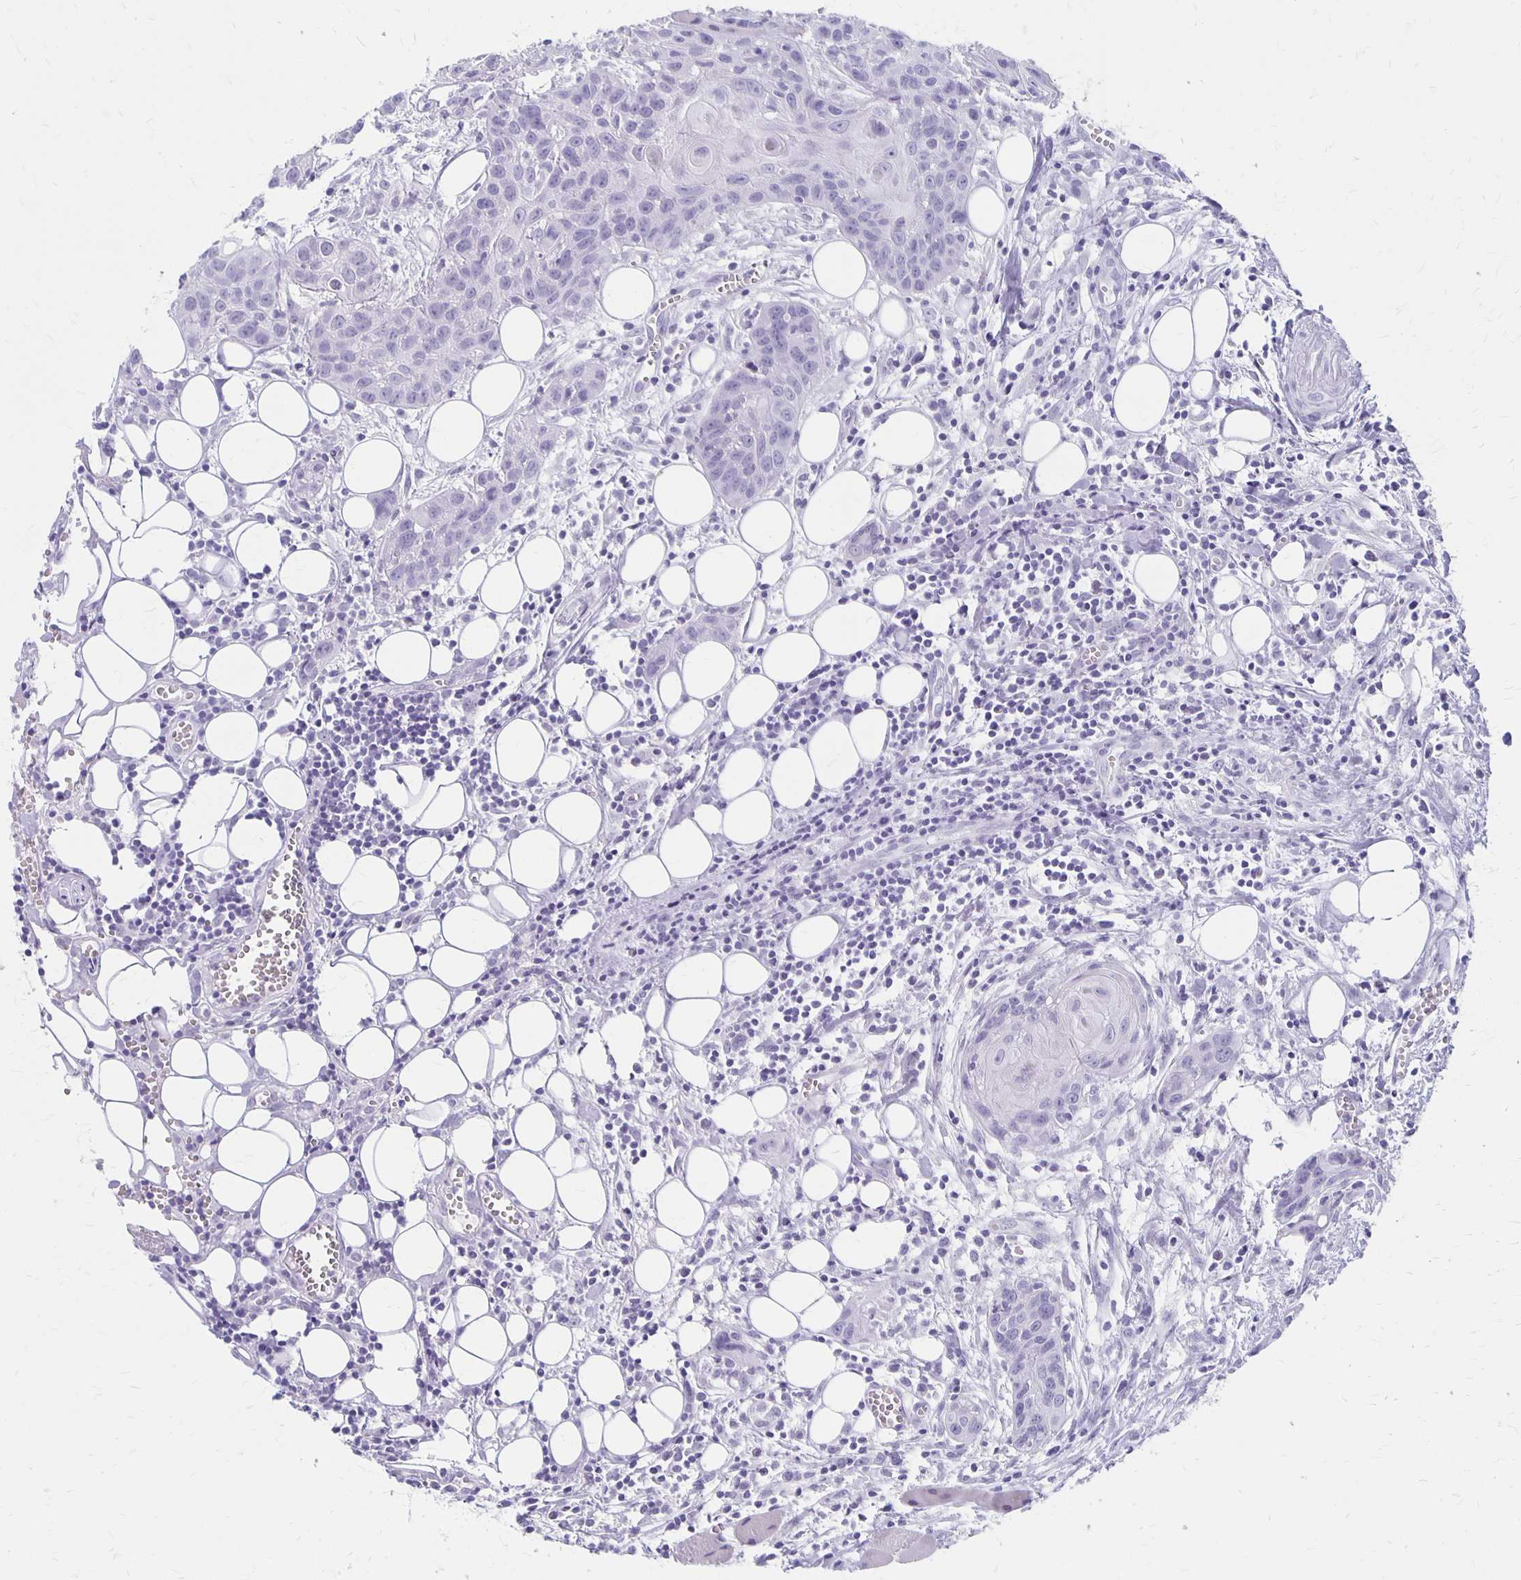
{"staining": {"intensity": "negative", "quantity": "none", "location": "none"}, "tissue": "head and neck cancer", "cell_type": "Tumor cells", "image_type": "cancer", "snomed": [{"axis": "morphology", "description": "Squamous cell carcinoma, NOS"}, {"axis": "topography", "description": "Oral tissue"}, {"axis": "topography", "description": "Head-Neck"}], "caption": "Head and neck cancer was stained to show a protein in brown. There is no significant expression in tumor cells.", "gene": "MAGEC2", "patient": {"sex": "male", "age": 58}}